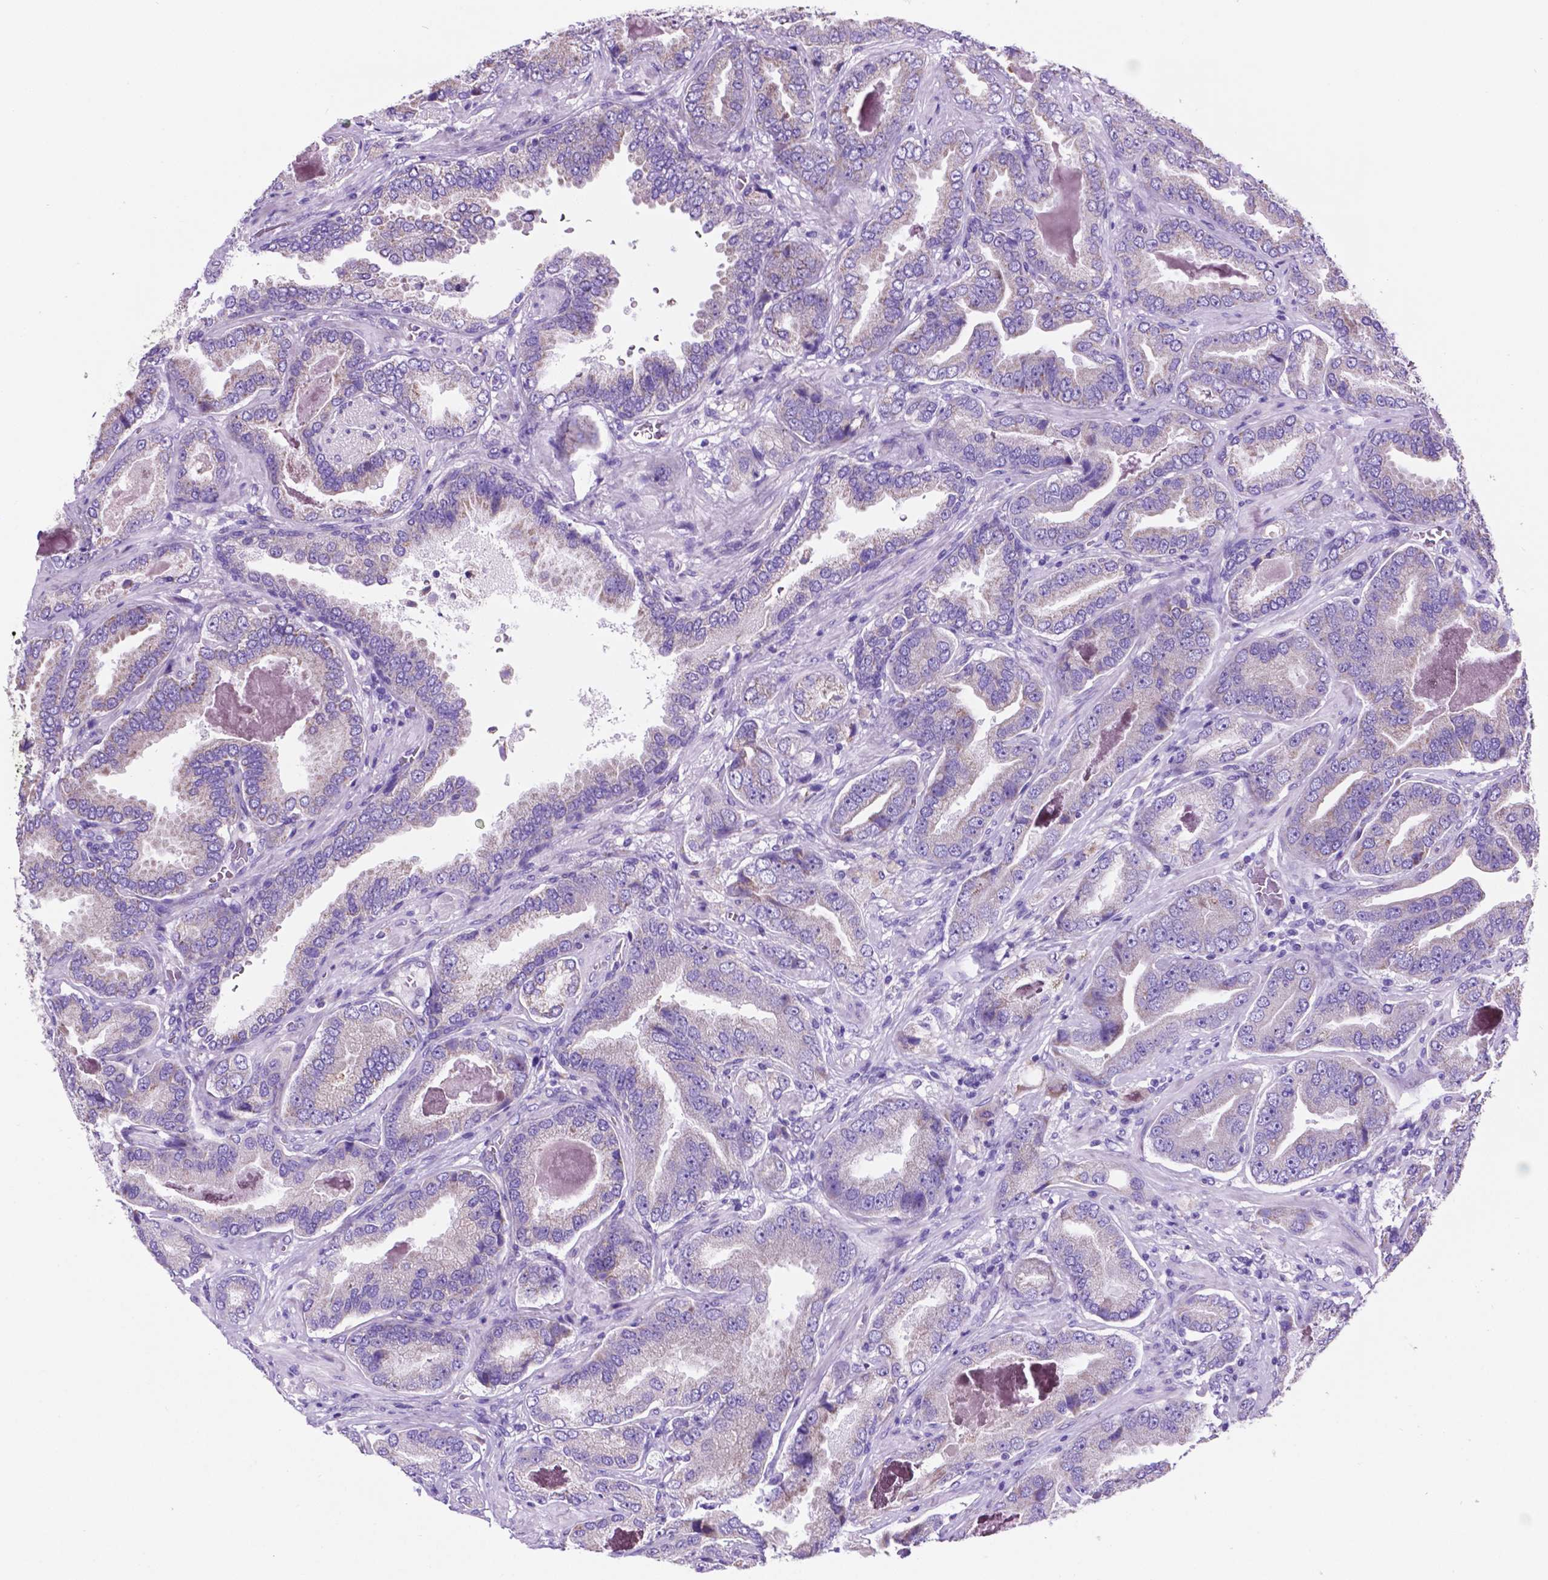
{"staining": {"intensity": "weak", "quantity": "<25%", "location": "cytoplasmic/membranous"}, "tissue": "prostate cancer", "cell_type": "Tumor cells", "image_type": "cancer", "snomed": [{"axis": "morphology", "description": "Adenocarcinoma, NOS"}, {"axis": "topography", "description": "Prostate"}], "caption": "Immunohistochemistry (IHC) micrograph of neoplastic tissue: human prostate cancer stained with DAB reveals no significant protein staining in tumor cells.", "gene": "TMEM121B", "patient": {"sex": "male", "age": 64}}